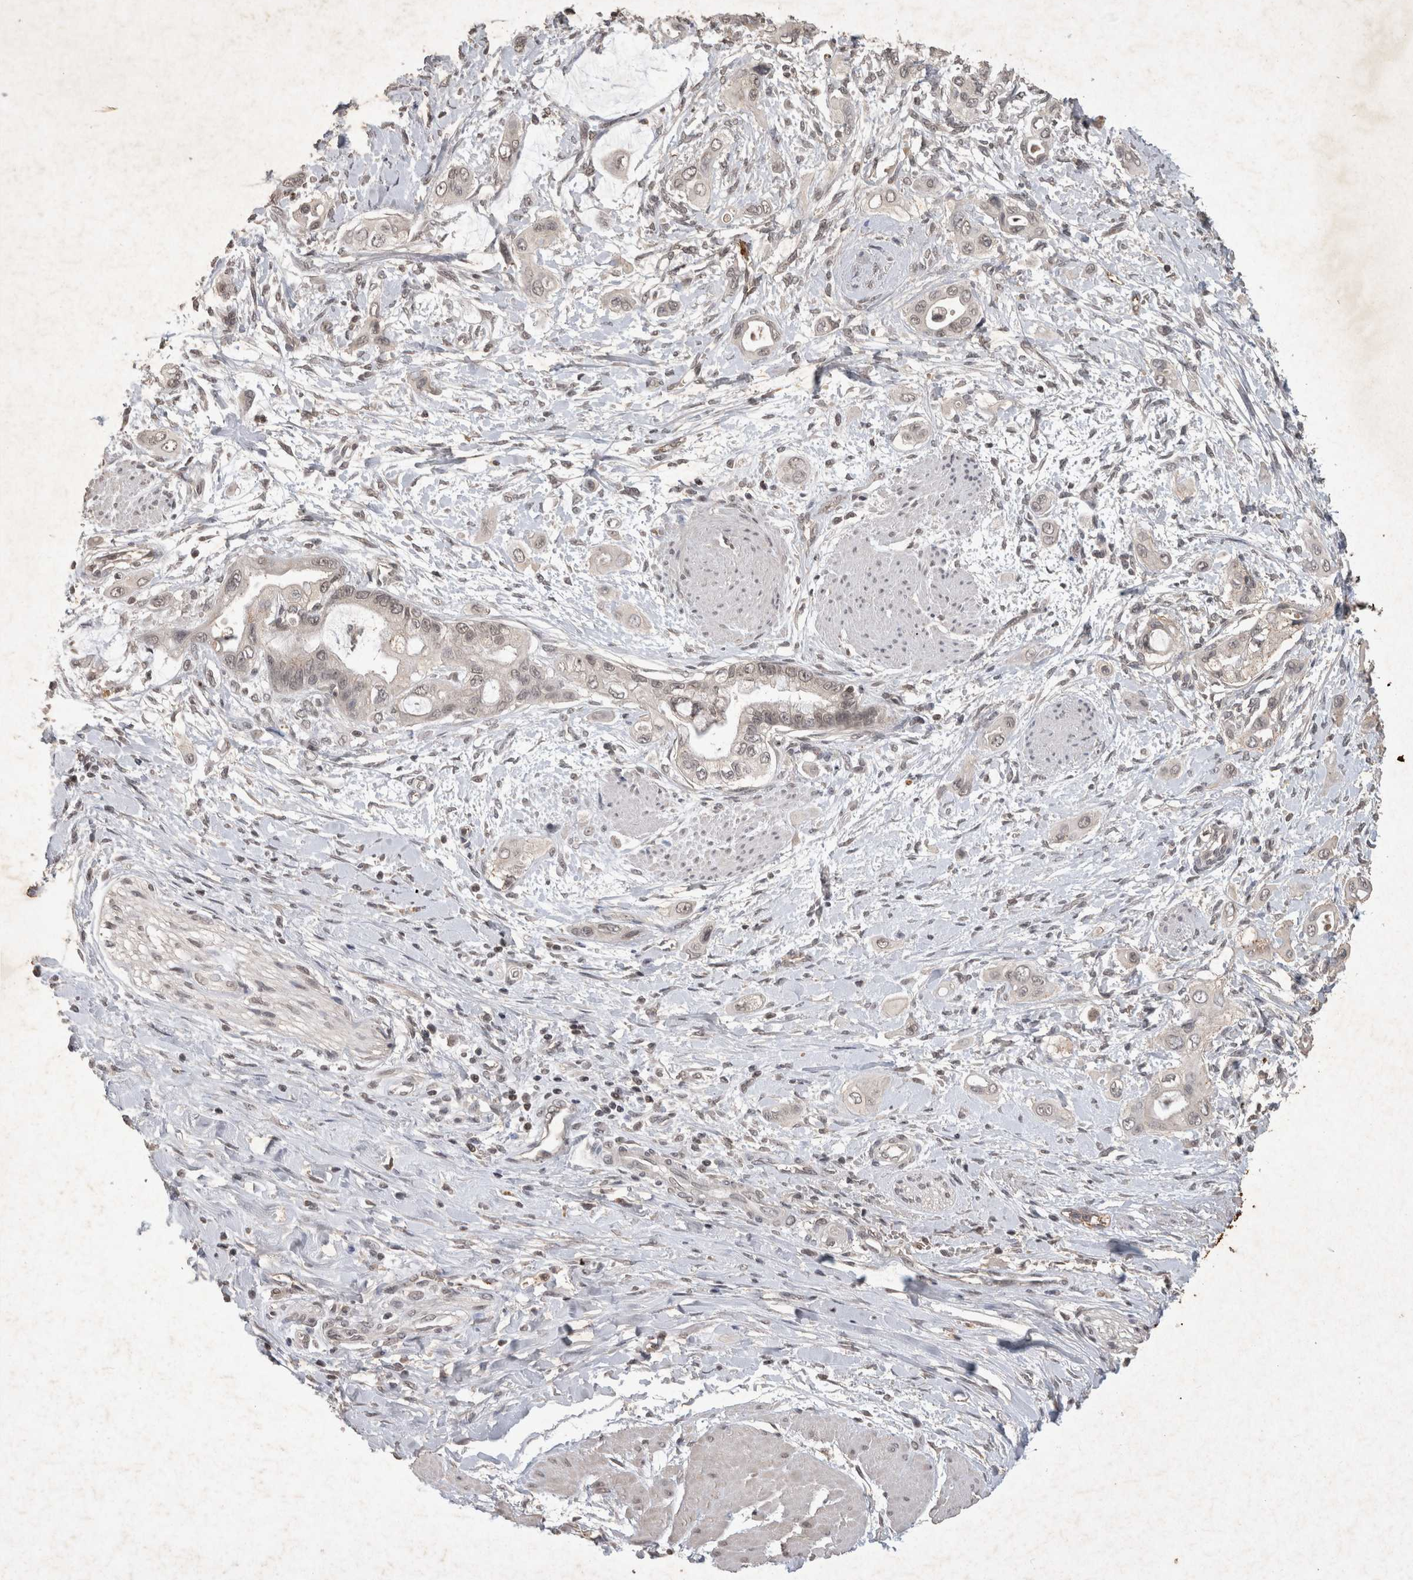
{"staining": {"intensity": "negative", "quantity": "none", "location": "none"}, "tissue": "pancreatic cancer", "cell_type": "Tumor cells", "image_type": "cancer", "snomed": [{"axis": "morphology", "description": "Adenocarcinoma, NOS"}, {"axis": "topography", "description": "Pancreas"}], "caption": "The IHC photomicrograph has no significant expression in tumor cells of pancreatic cancer (adenocarcinoma) tissue.", "gene": "HRK", "patient": {"sex": "male", "age": 59}}